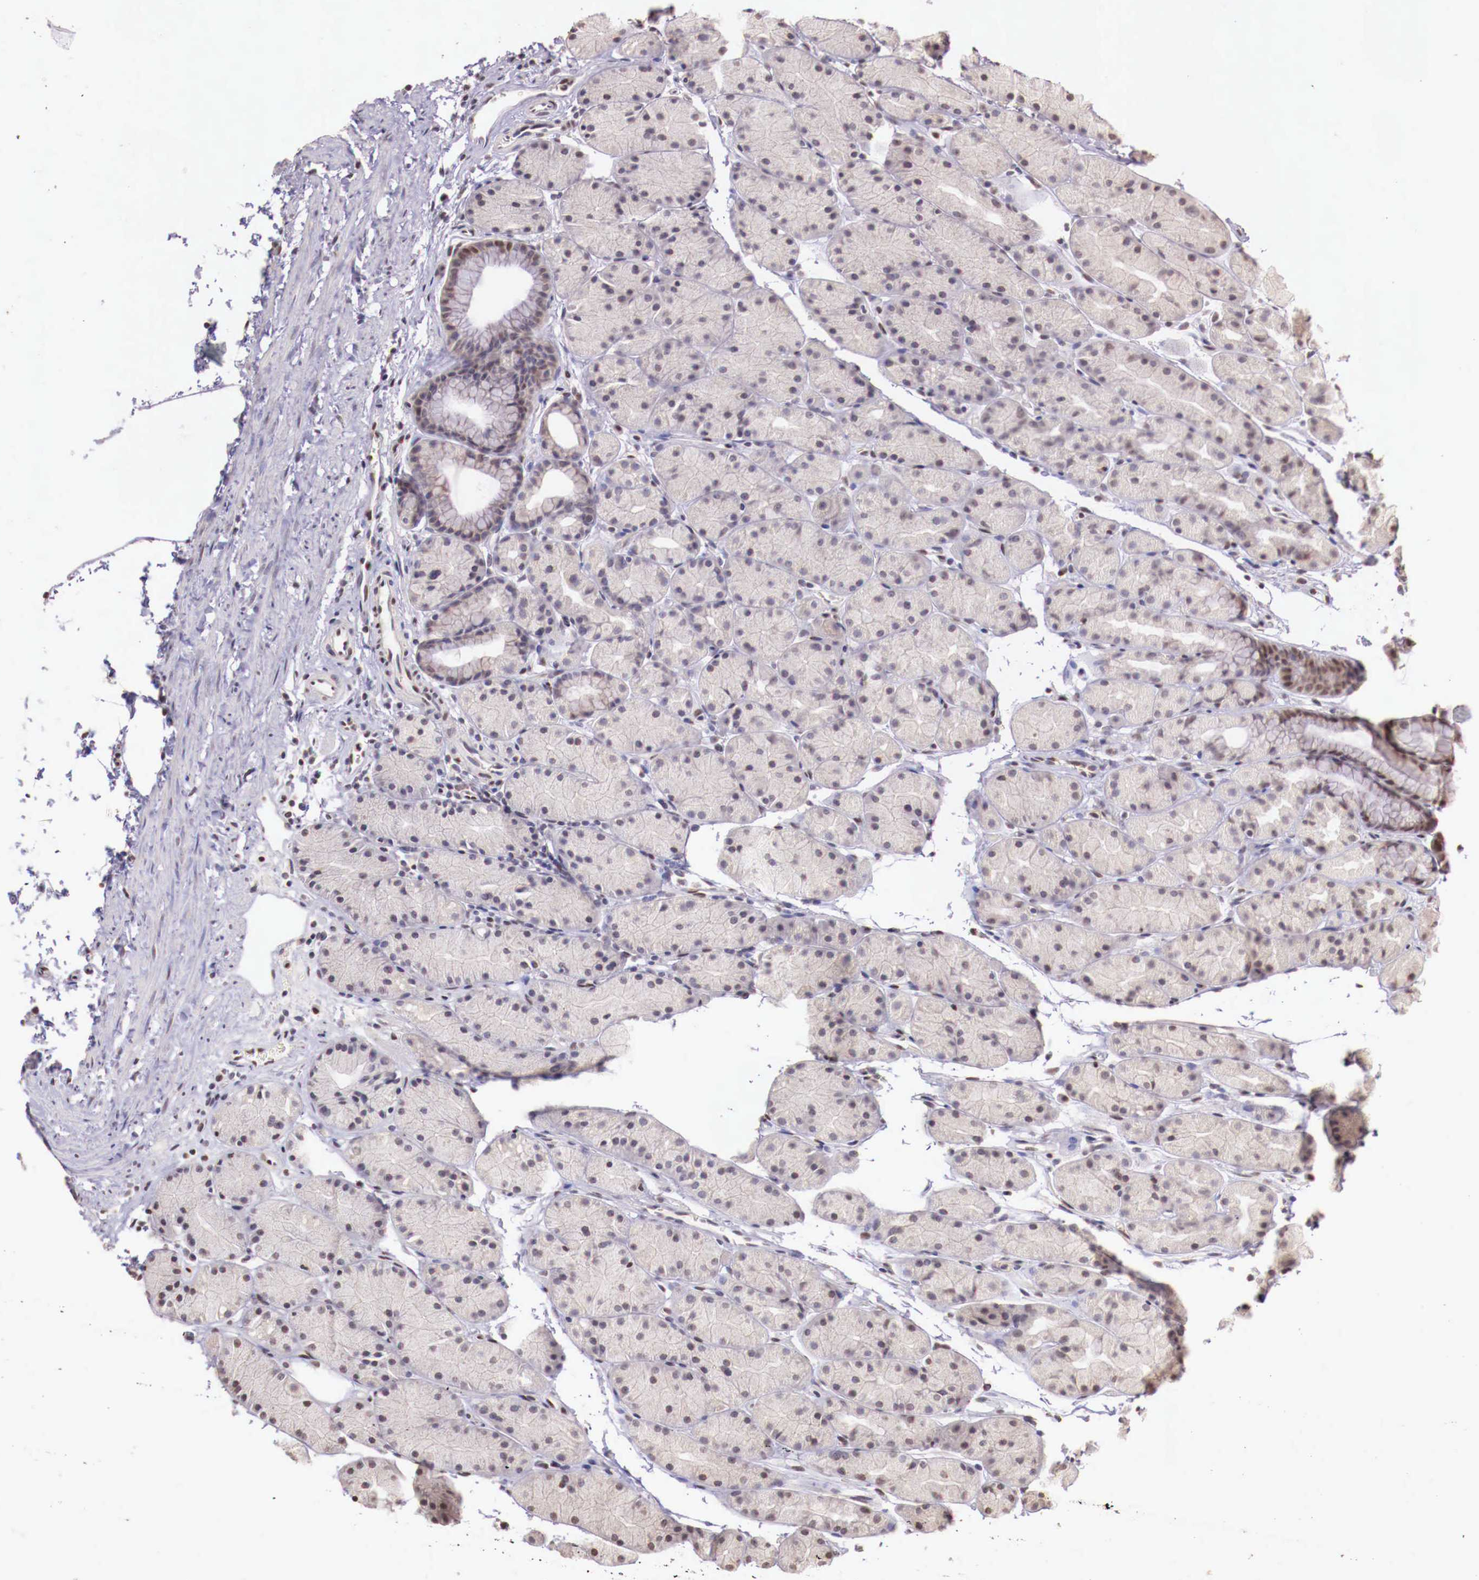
{"staining": {"intensity": "moderate", "quantity": "<25%", "location": "nuclear"}, "tissue": "stomach", "cell_type": "Glandular cells", "image_type": "normal", "snomed": [{"axis": "morphology", "description": "Adenocarcinoma, NOS"}, {"axis": "topography", "description": "Stomach, upper"}], "caption": "Immunohistochemistry (IHC) (DAB) staining of unremarkable human stomach reveals moderate nuclear protein staining in approximately <25% of glandular cells. The staining was performed using DAB, with brown indicating positive protein expression. Nuclei are stained blue with hematoxylin.", "gene": "SP1", "patient": {"sex": "male", "age": 47}}